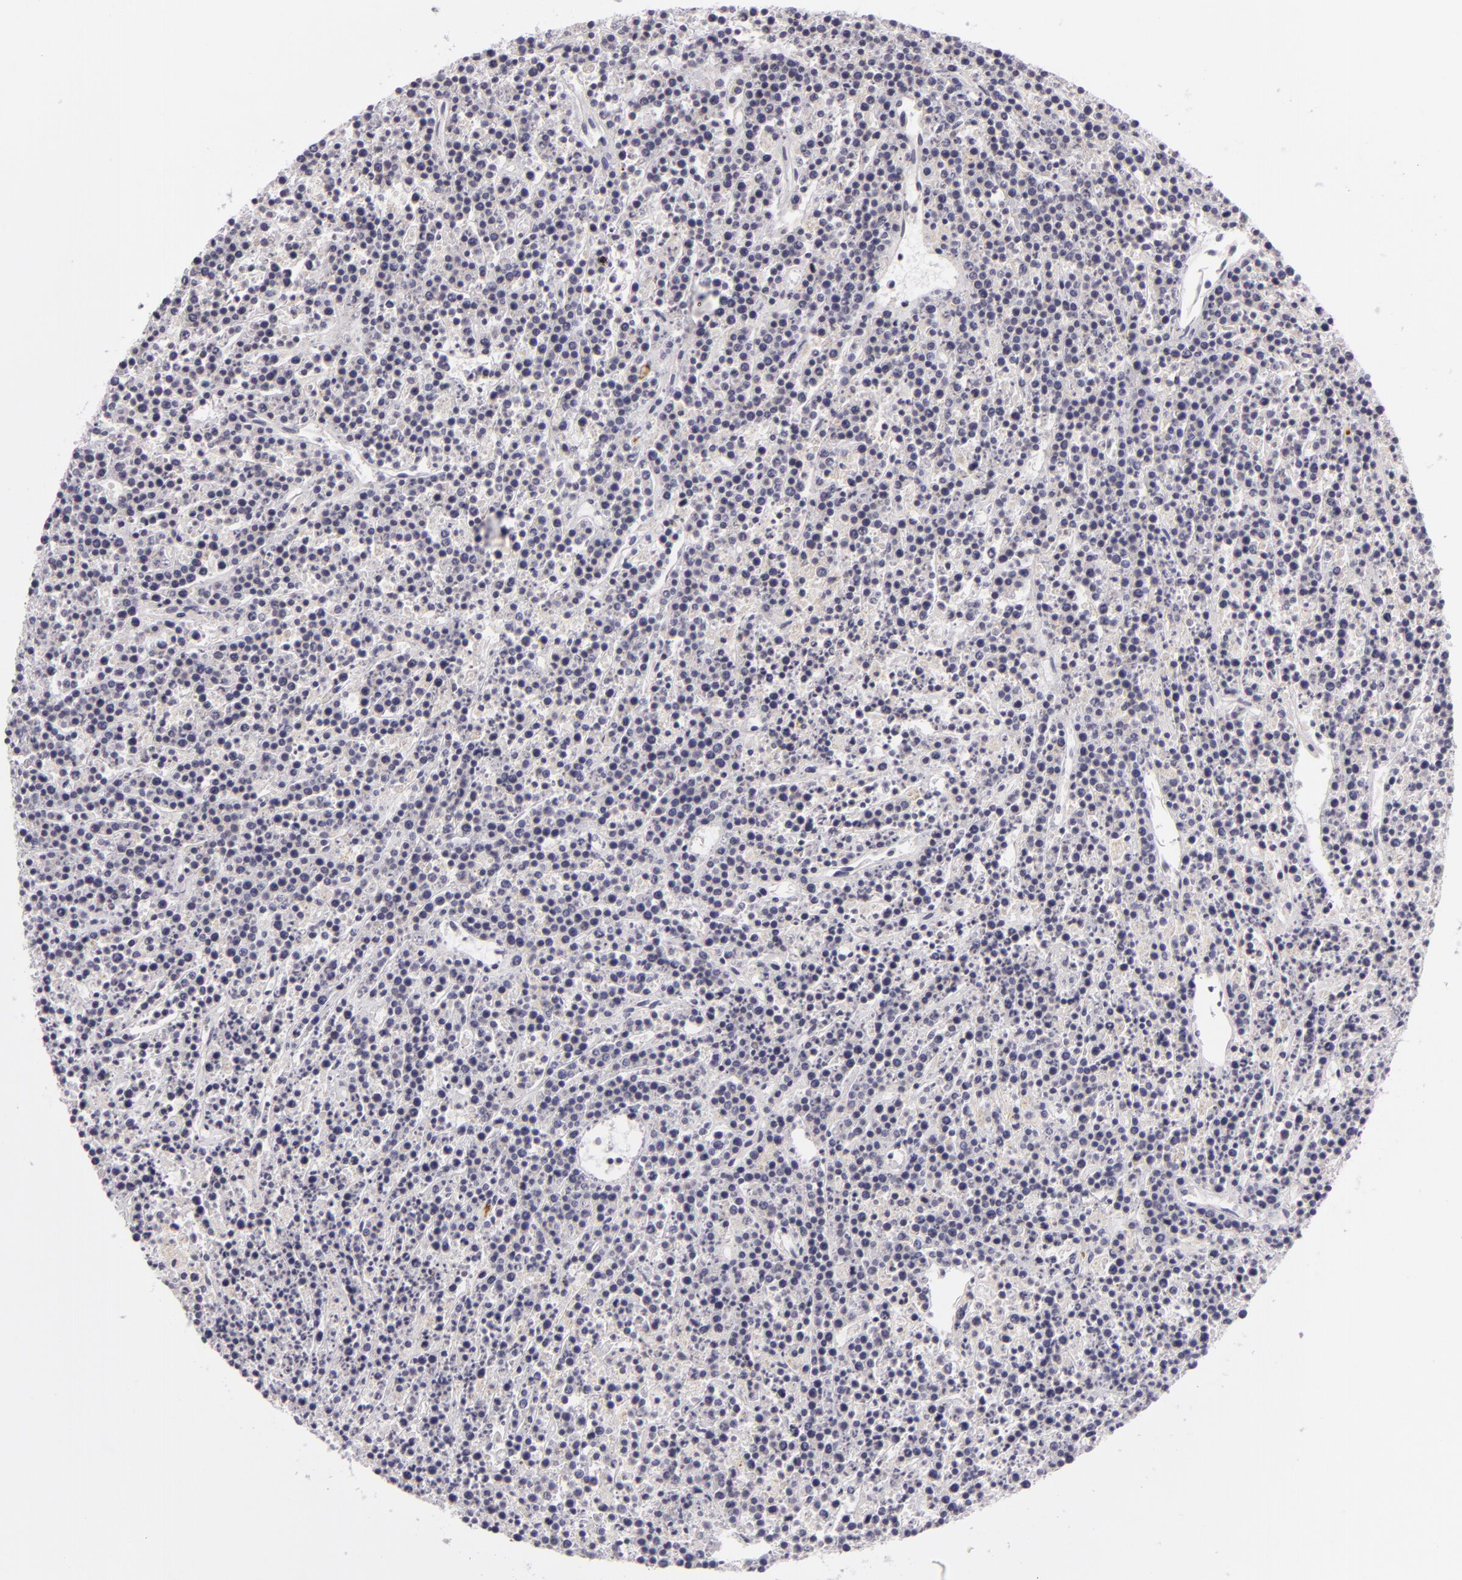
{"staining": {"intensity": "negative", "quantity": "none", "location": "none"}, "tissue": "lymphoma", "cell_type": "Tumor cells", "image_type": "cancer", "snomed": [{"axis": "morphology", "description": "Malignant lymphoma, non-Hodgkin's type, High grade"}, {"axis": "topography", "description": "Ovary"}], "caption": "Tumor cells show no significant positivity in lymphoma. Nuclei are stained in blue.", "gene": "FAM181A", "patient": {"sex": "female", "age": 56}}